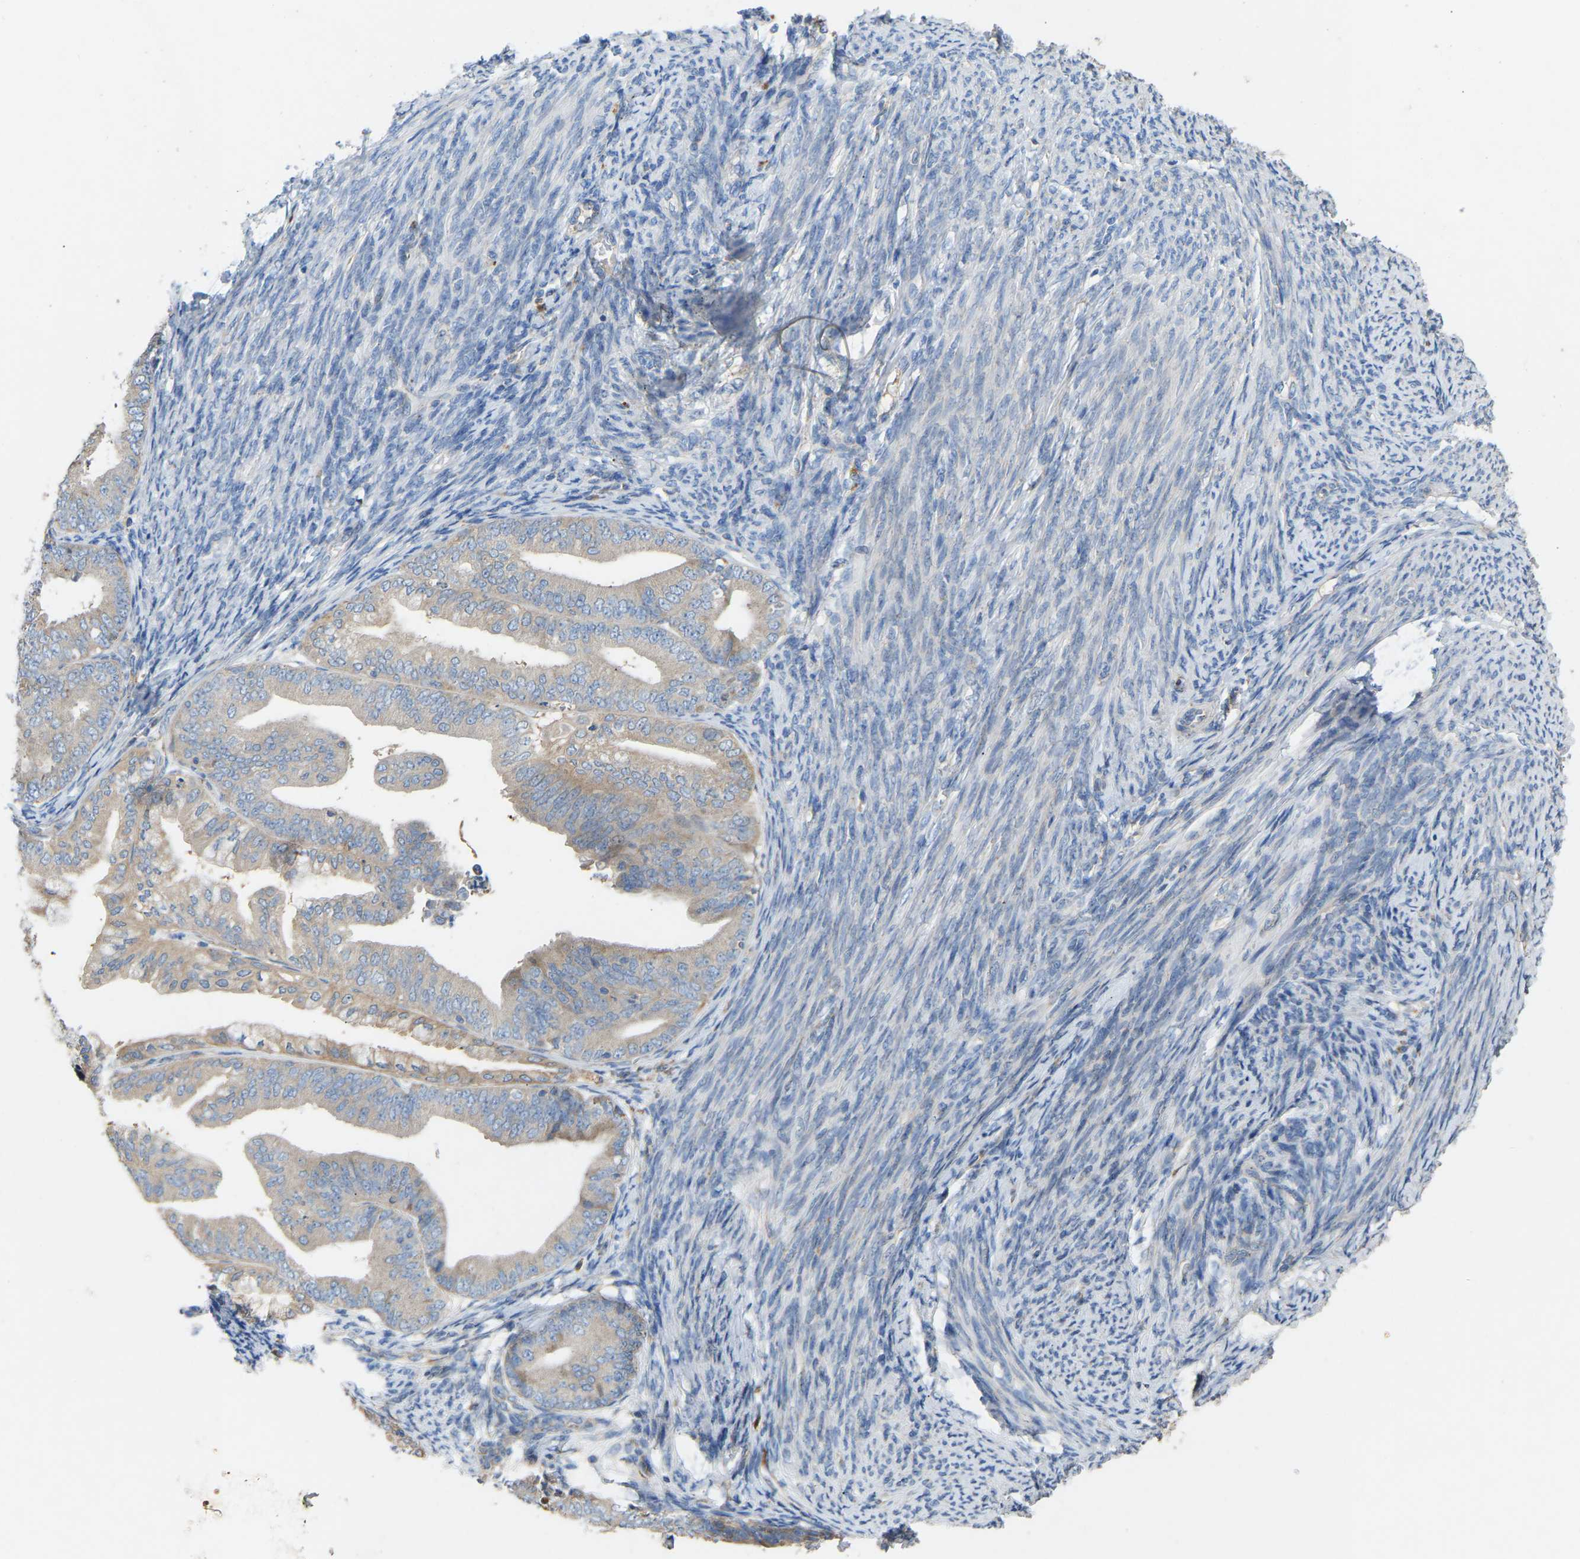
{"staining": {"intensity": "weak", "quantity": "25%-75%", "location": "cytoplasmic/membranous"}, "tissue": "endometrial cancer", "cell_type": "Tumor cells", "image_type": "cancer", "snomed": [{"axis": "morphology", "description": "Adenocarcinoma, NOS"}, {"axis": "topography", "description": "Endometrium"}], "caption": "This image displays endometrial cancer (adenocarcinoma) stained with IHC to label a protein in brown. The cytoplasmic/membranous of tumor cells show weak positivity for the protein. Nuclei are counter-stained blue.", "gene": "RGP1", "patient": {"sex": "female", "age": 63}}